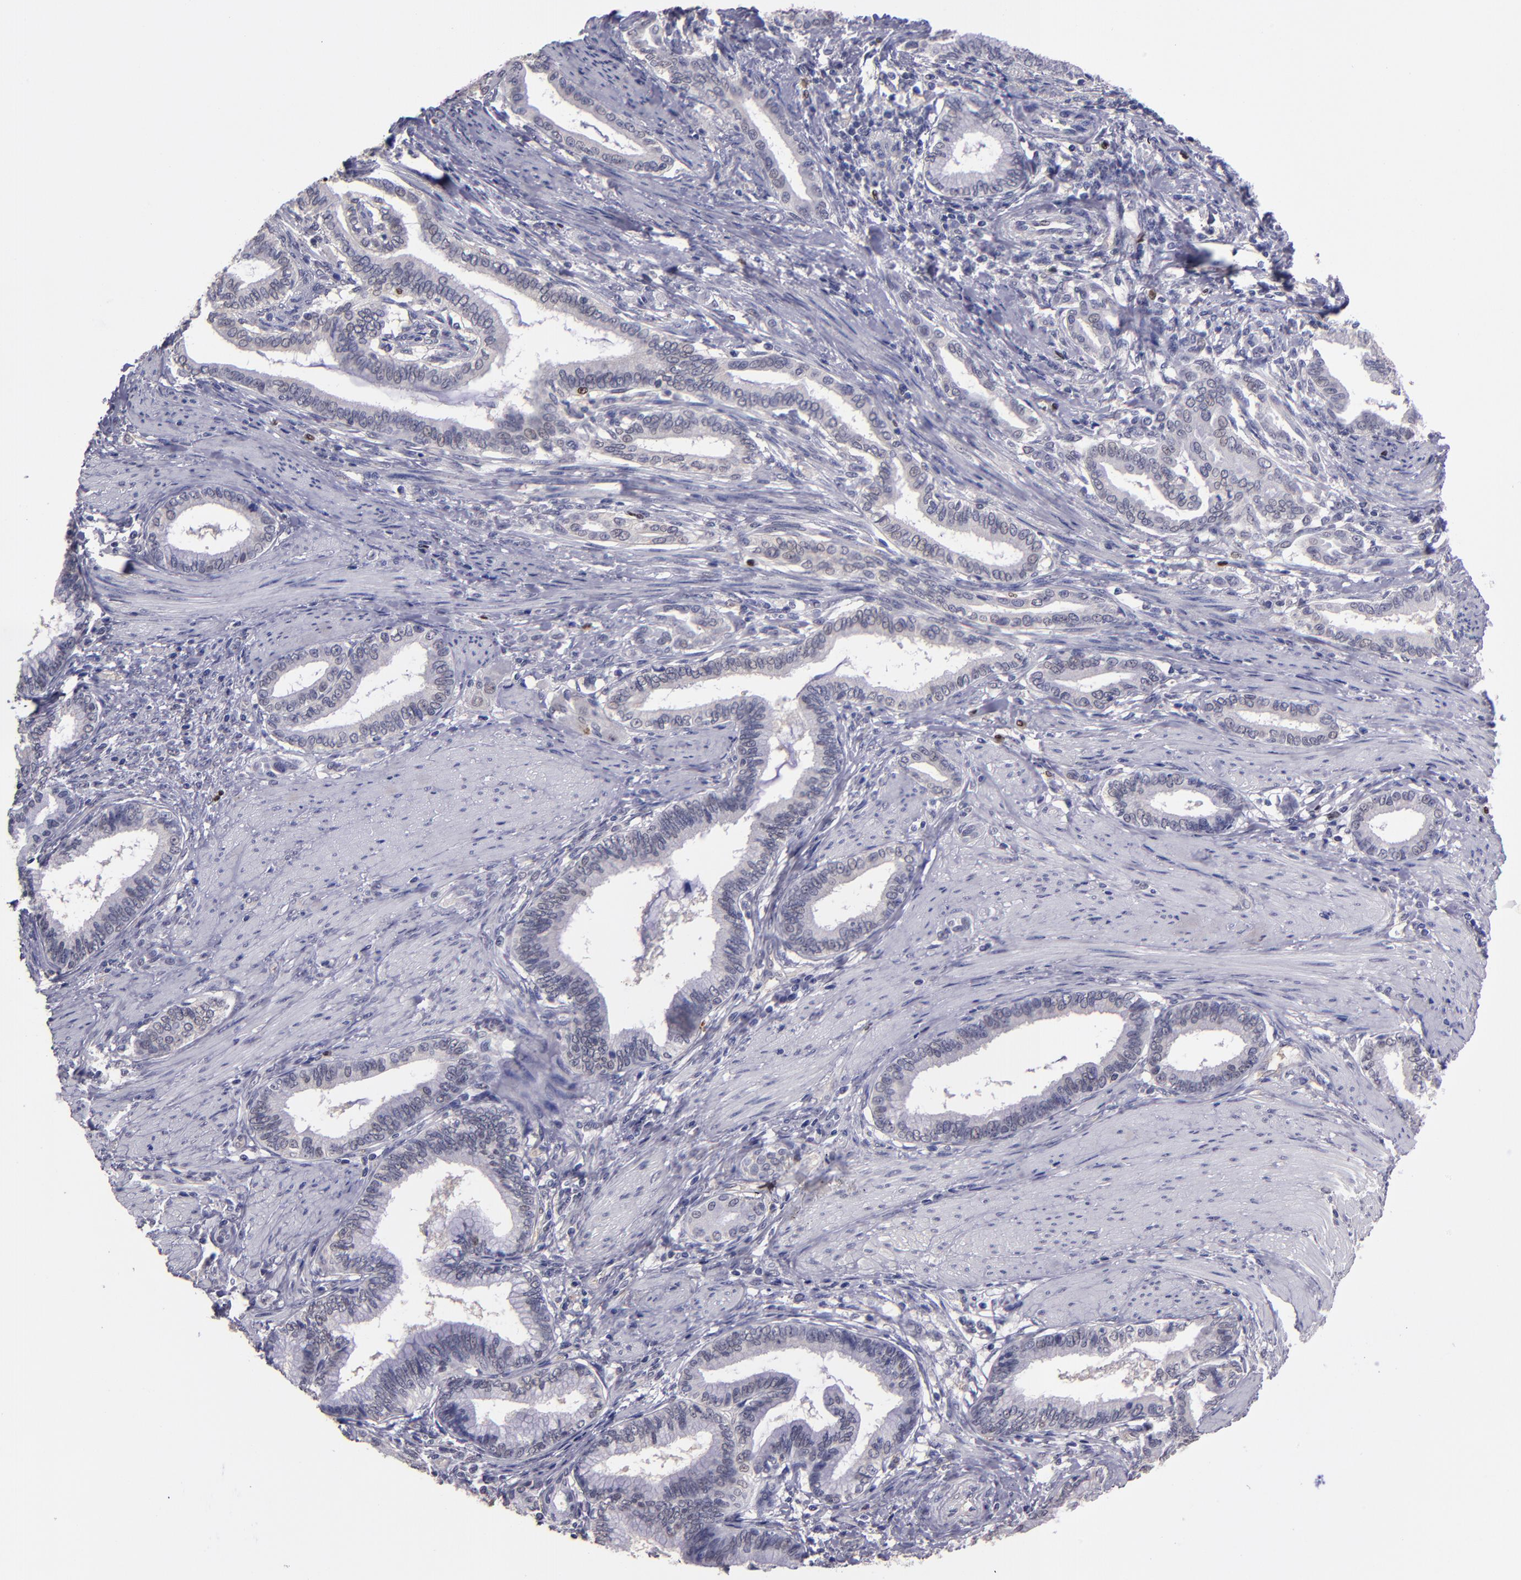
{"staining": {"intensity": "negative", "quantity": "none", "location": "none"}, "tissue": "pancreatic cancer", "cell_type": "Tumor cells", "image_type": "cancer", "snomed": [{"axis": "morphology", "description": "Adenocarcinoma, NOS"}, {"axis": "topography", "description": "Pancreas"}], "caption": "Pancreatic cancer (adenocarcinoma) stained for a protein using IHC demonstrates no expression tumor cells.", "gene": "CEBPE", "patient": {"sex": "female", "age": 64}}